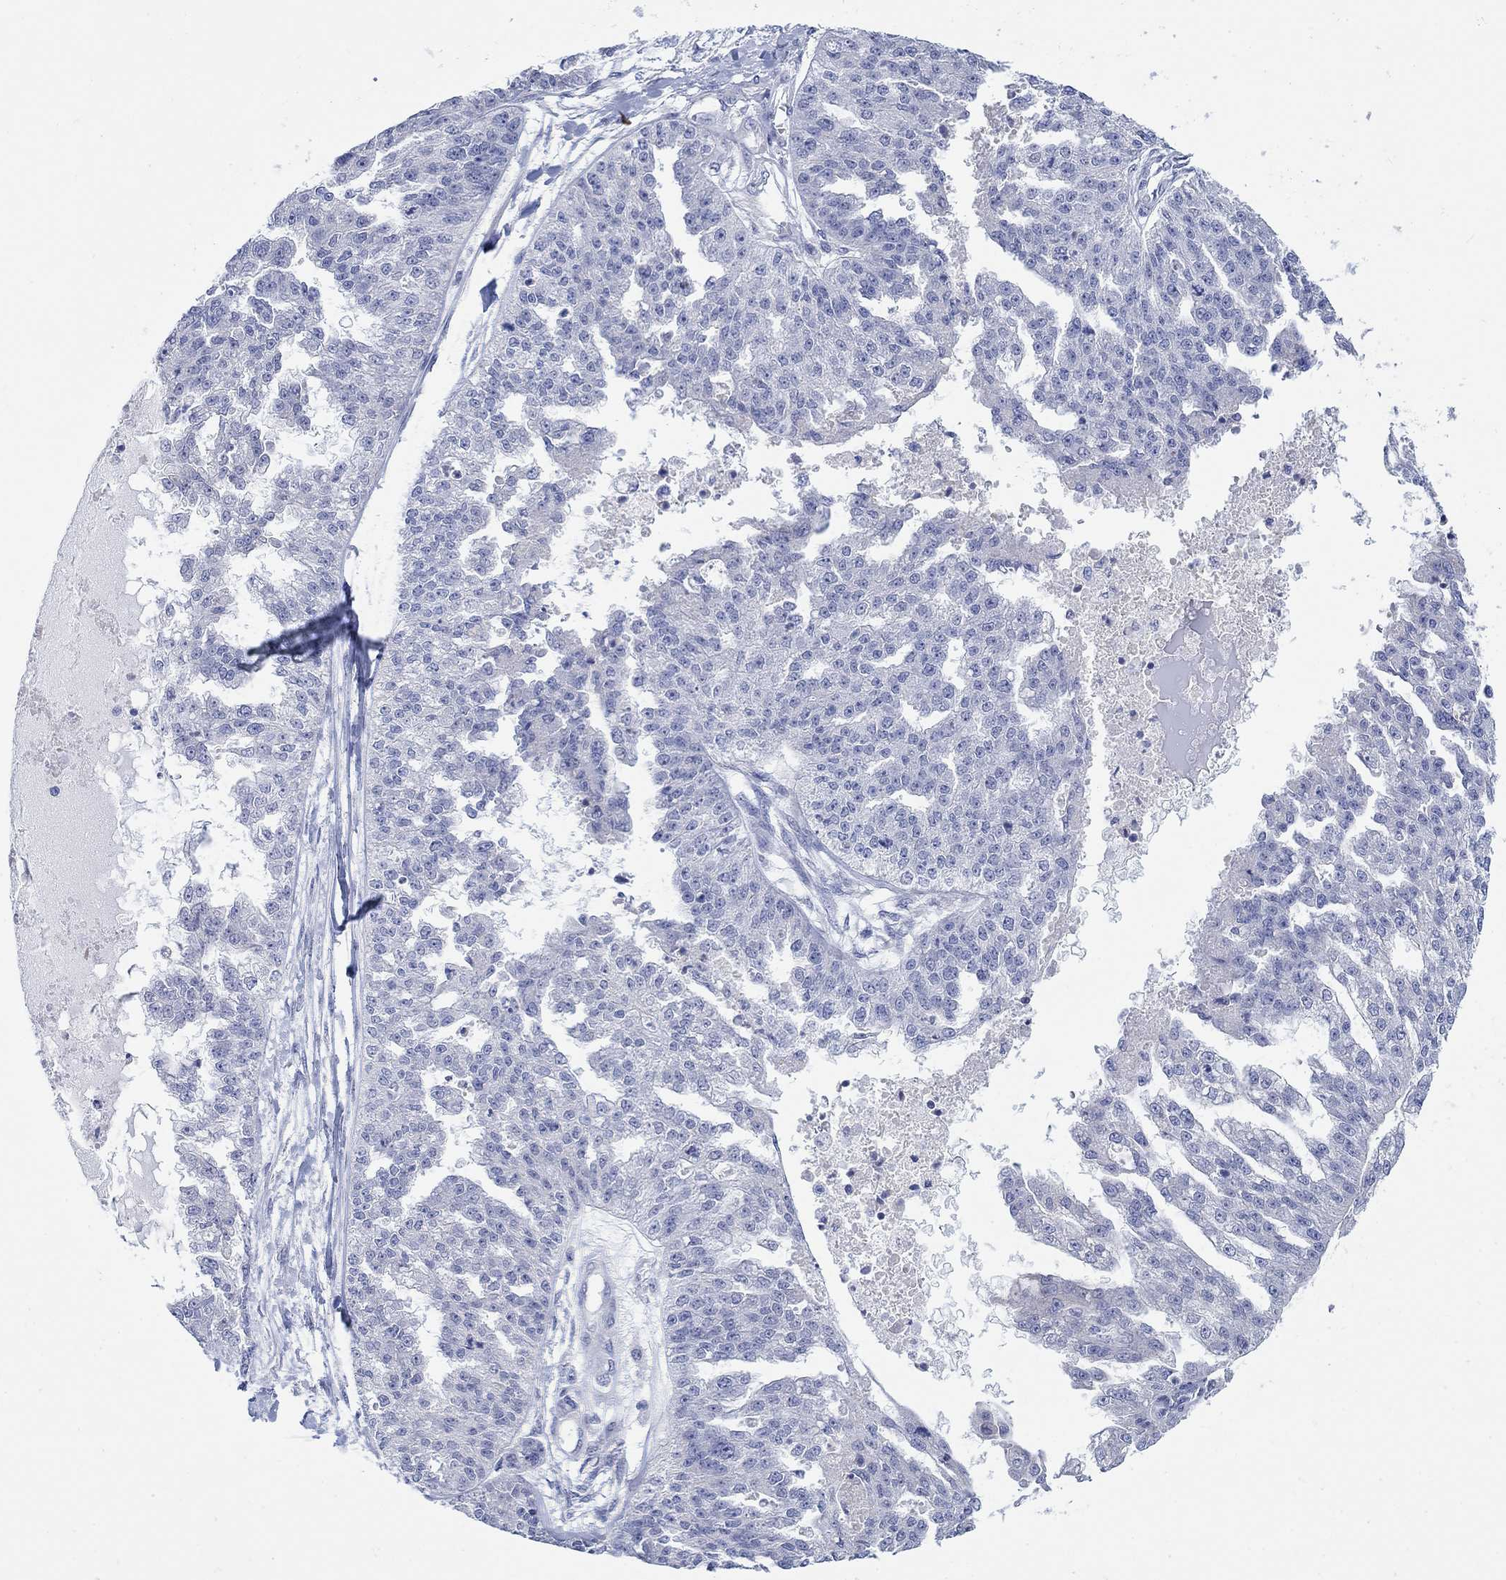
{"staining": {"intensity": "negative", "quantity": "none", "location": "none"}, "tissue": "ovarian cancer", "cell_type": "Tumor cells", "image_type": "cancer", "snomed": [{"axis": "morphology", "description": "Cystadenocarcinoma, serous, NOS"}, {"axis": "topography", "description": "Ovary"}], "caption": "The image demonstrates no staining of tumor cells in serous cystadenocarcinoma (ovarian). (DAB (3,3'-diaminobenzidine) immunohistochemistry (IHC), high magnification).", "gene": "KRT222", "patient": {"sex": "female", "age": 58}}